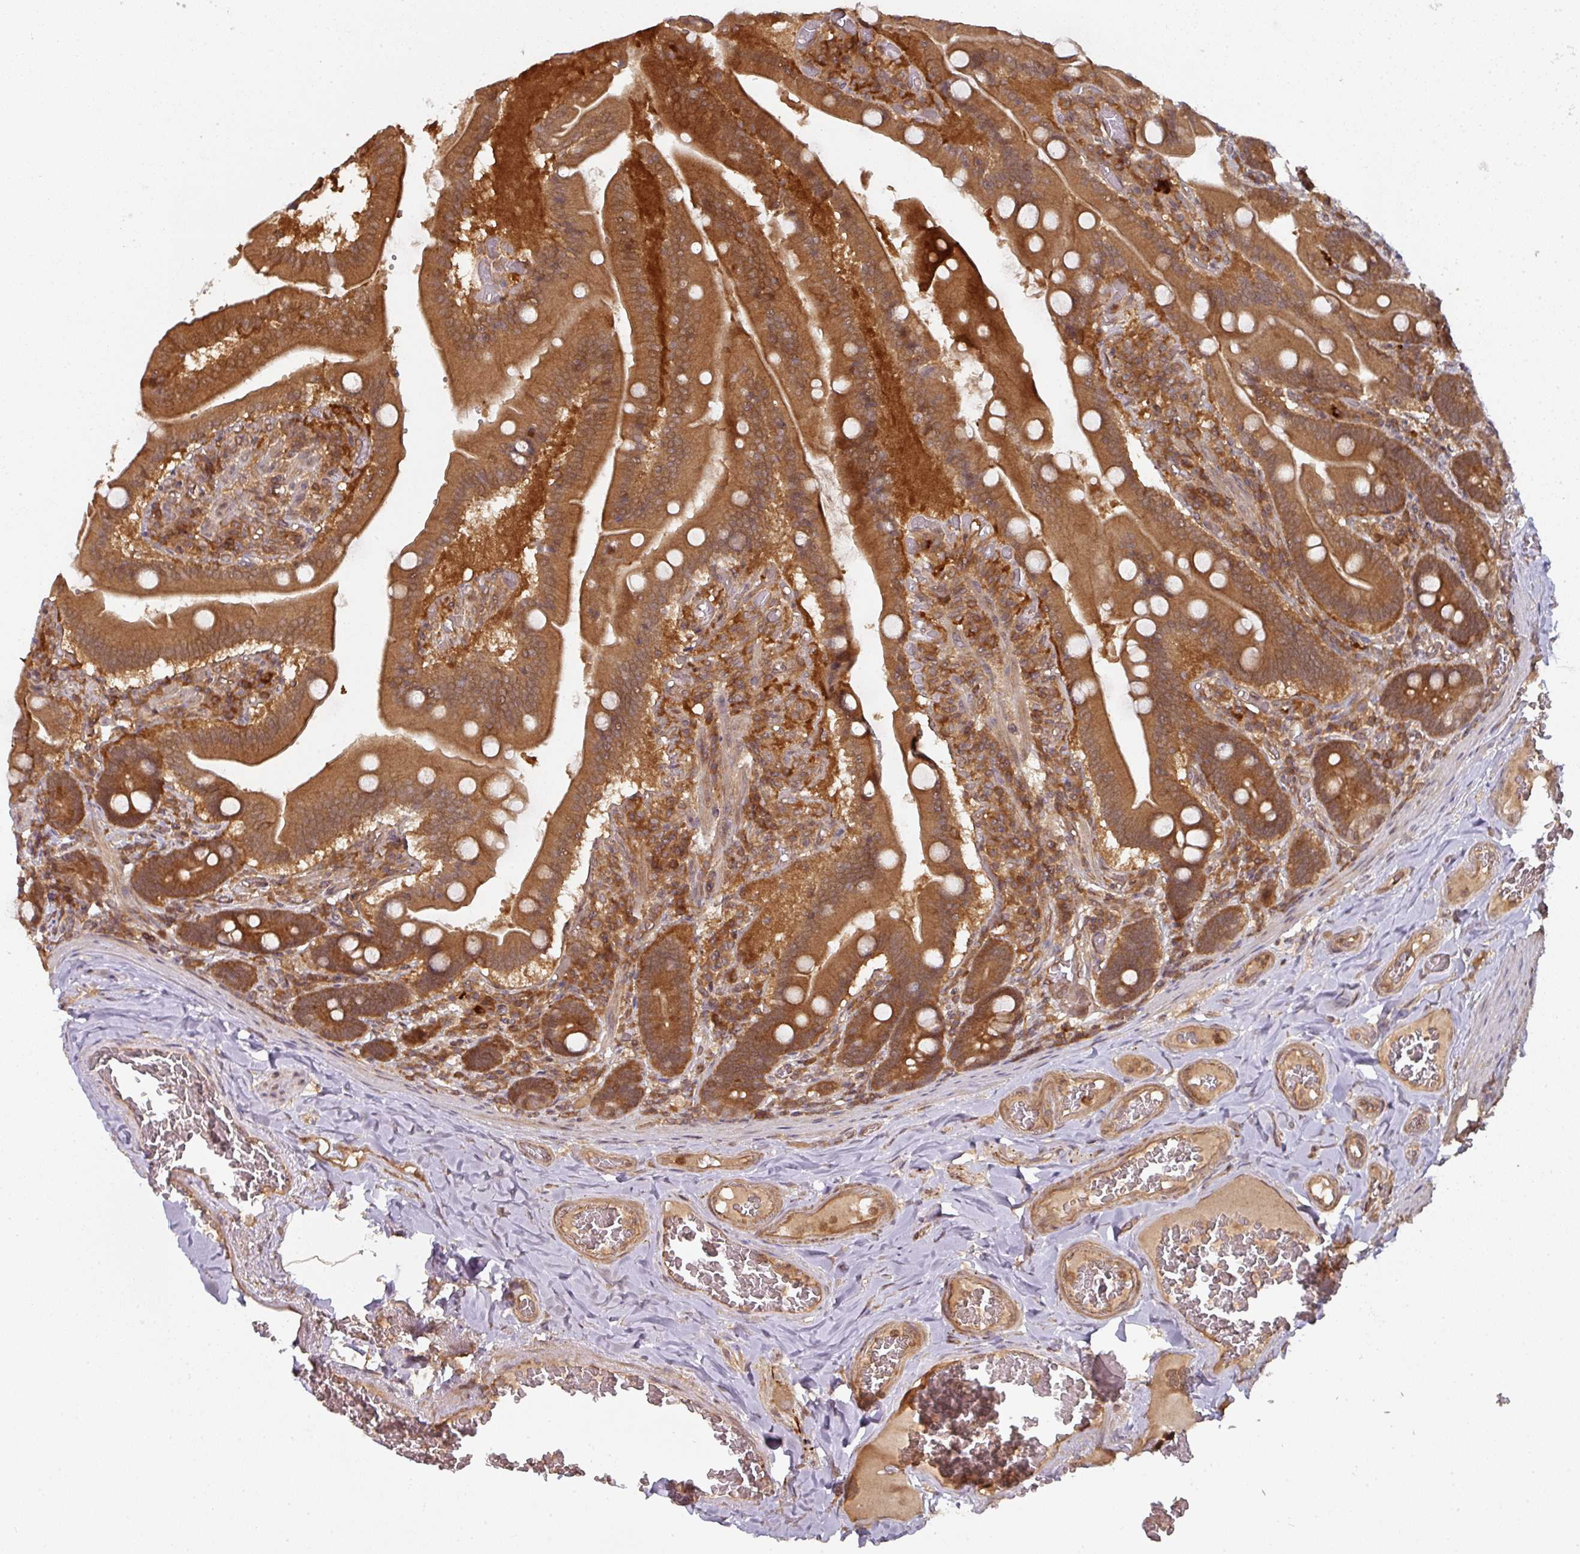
{"staining": {"intensity": "strong", "quantity": ">75%", "location": "cytoplasmic/membranous"}, "tissue": "duodenum", "cell_type": "Glandular cells", "image_type": "normal", "snomed": [{"axis": "morphology", "description": "Normal tissue, NOS"}, {"axis": "topography", "description": "Duodenum"}], "caption": "Immunohistochemical staining of normal duodenum reveals high levels of strong cytoplasmic/membranous expression in about >75% of glandular cells.", "gene": "EIF4EBP2", "patient": {"sex": "female", "age": 62}}